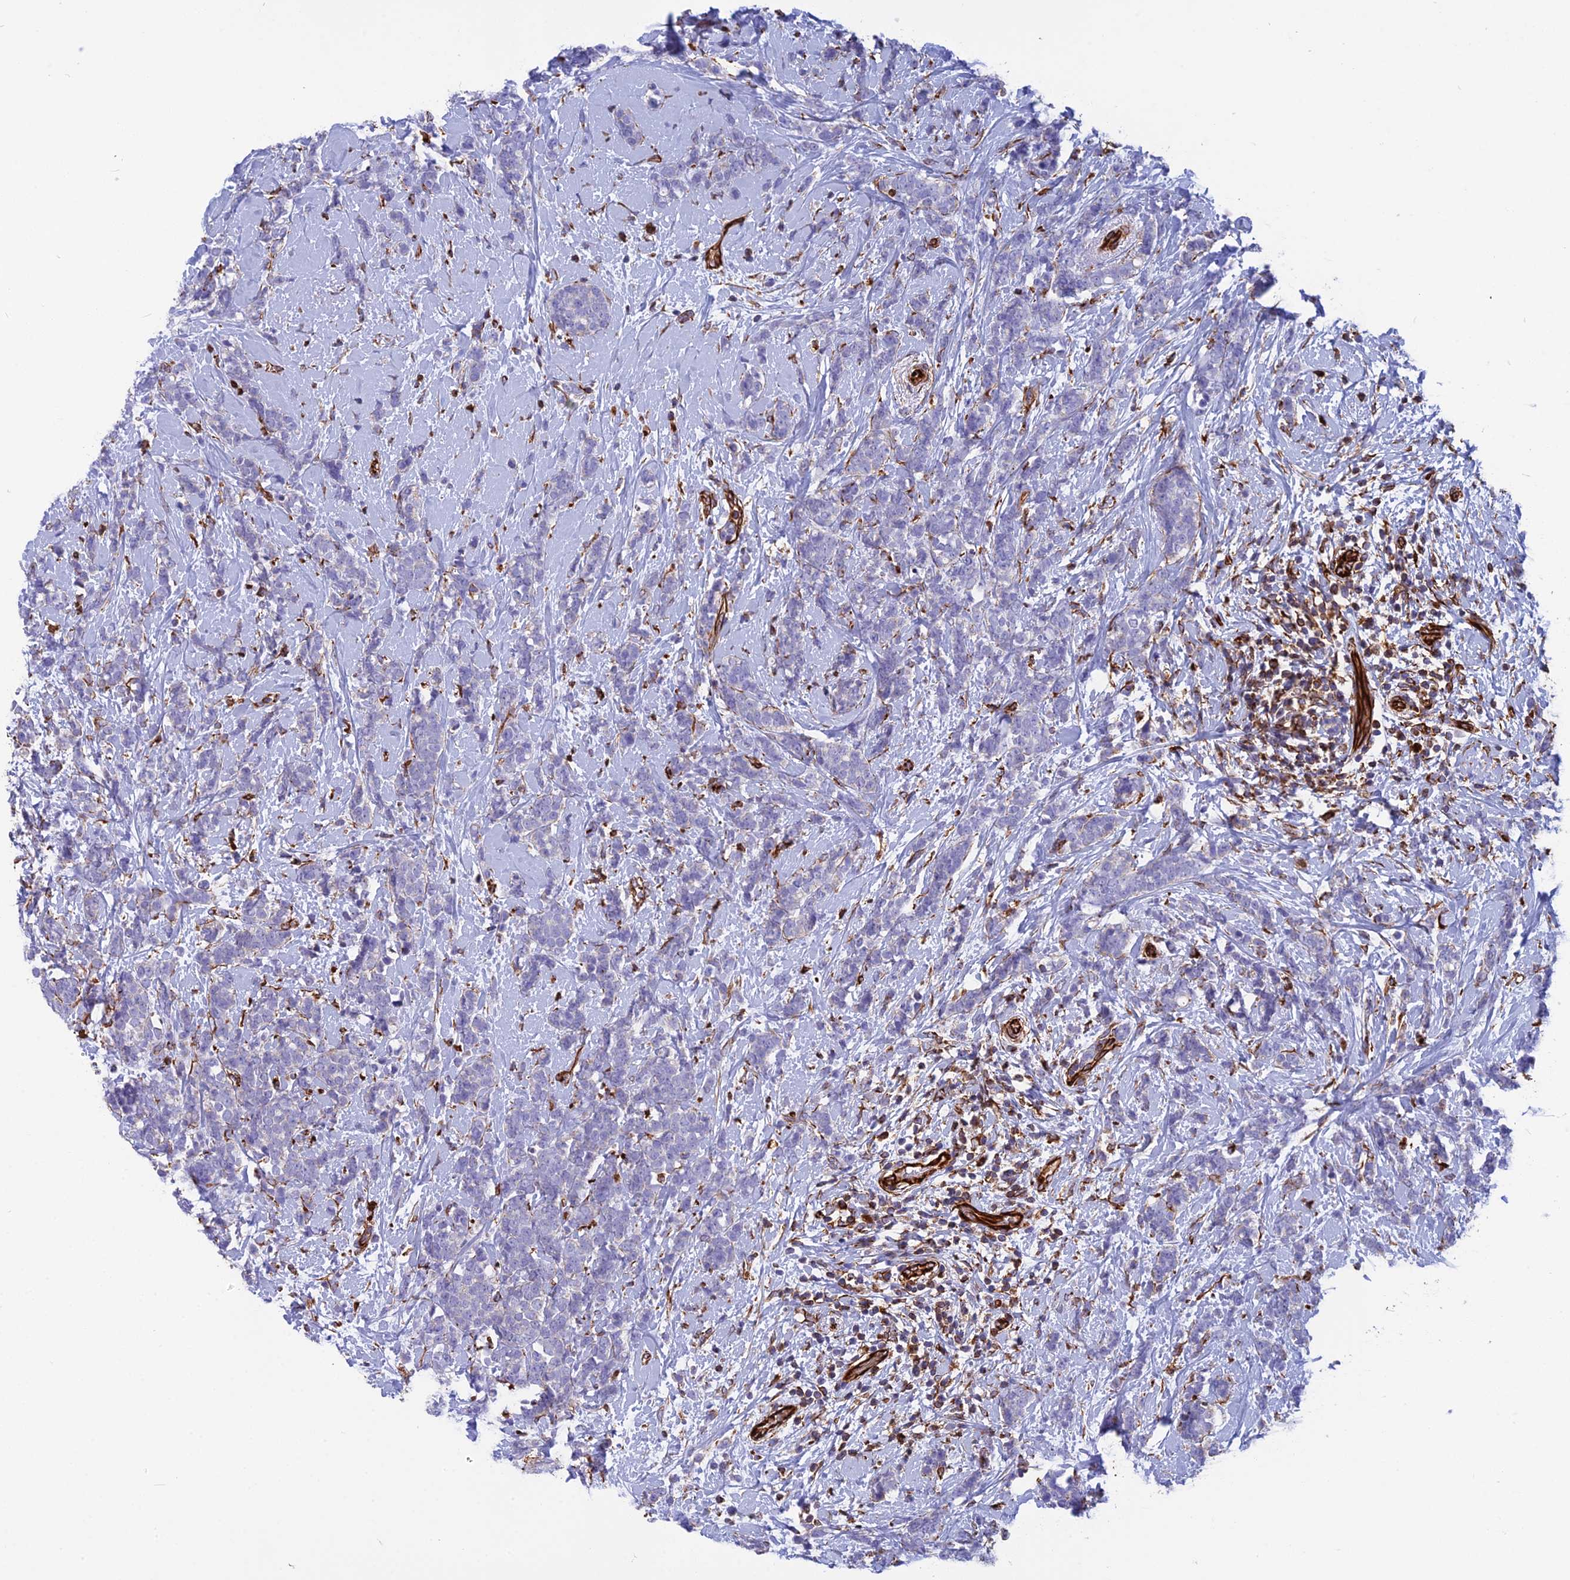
{"staining": {"intensity": "negative", "quantity": "none", "location": "none"}, "tissue": "breast cancer", "cell_type": "Tumor cells", "image_type": "cancer", "snomed": [{"axis": "morphology", "description": "Lobular carcinoma"}, {"axis": "topography", "description": "Breast"}], "caption": "Tumor cells are negative for protein expression in human breast cancer (lobular carcinoma). Nuclei are stained in blue.", "gene": "FBXL20", "patient": {"sex": "female", "age": 58}}